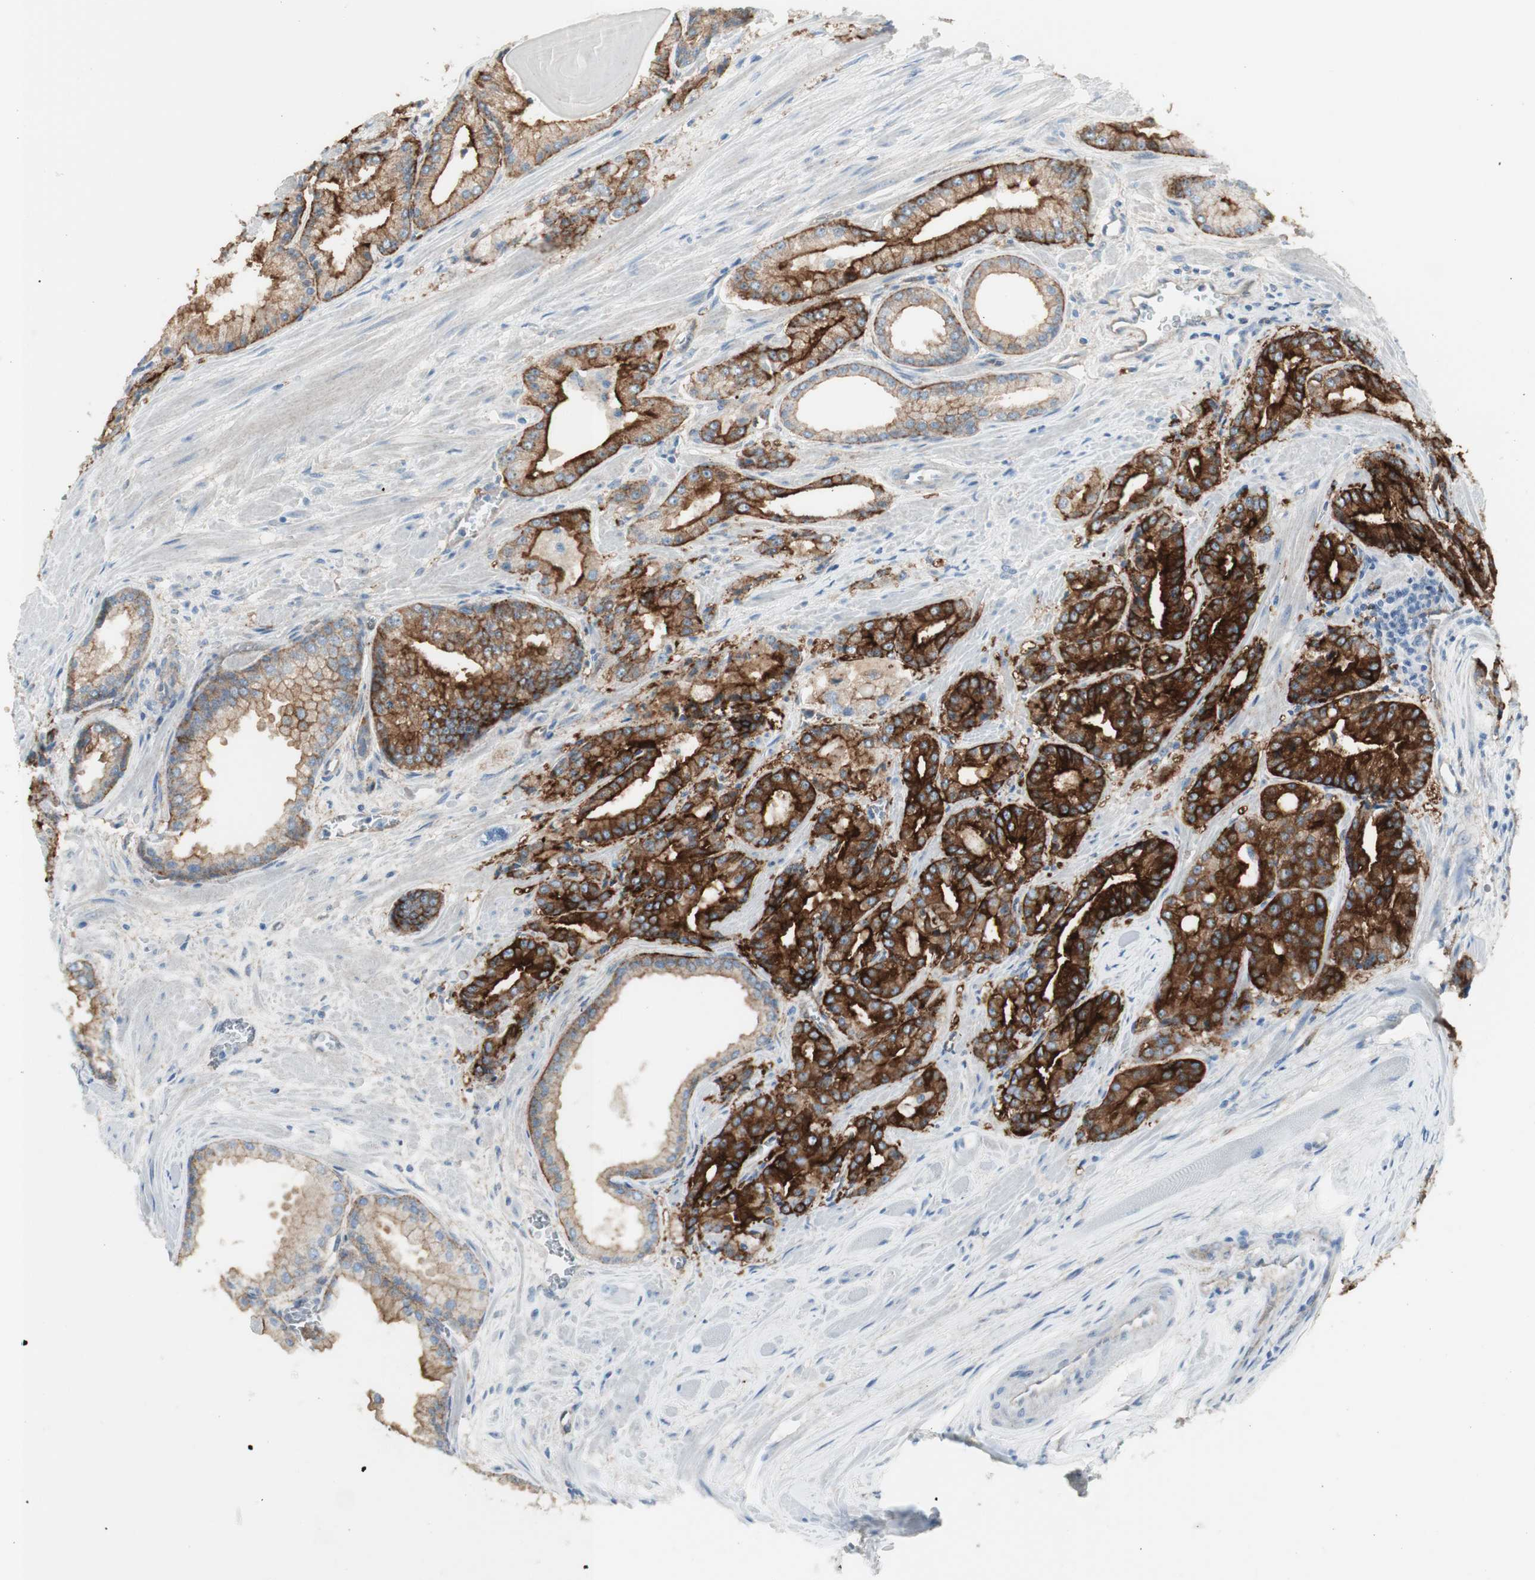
{"staining": {"intensity": "strong", "quantity": "25%-75%", "location": "cytoplasmic/membranous"}, "tissue": "prostate cancer", "cell_type": "Tumor cells", "image_type": "cancer", "snomed": [{"axis": "morphology", "description": "Adenocarcinoma, Low grade"}, {"axis": "topography", "description": "Prostate"}], "caption": "Strong cytoplasmic/membranous expression for a protein is present in approximately 25%-75% of tumor cells of prostate cancer using immunohistochemistry (IHC).", "gene": "MYO6", "patient": {"sex": "male", "age": 59}}